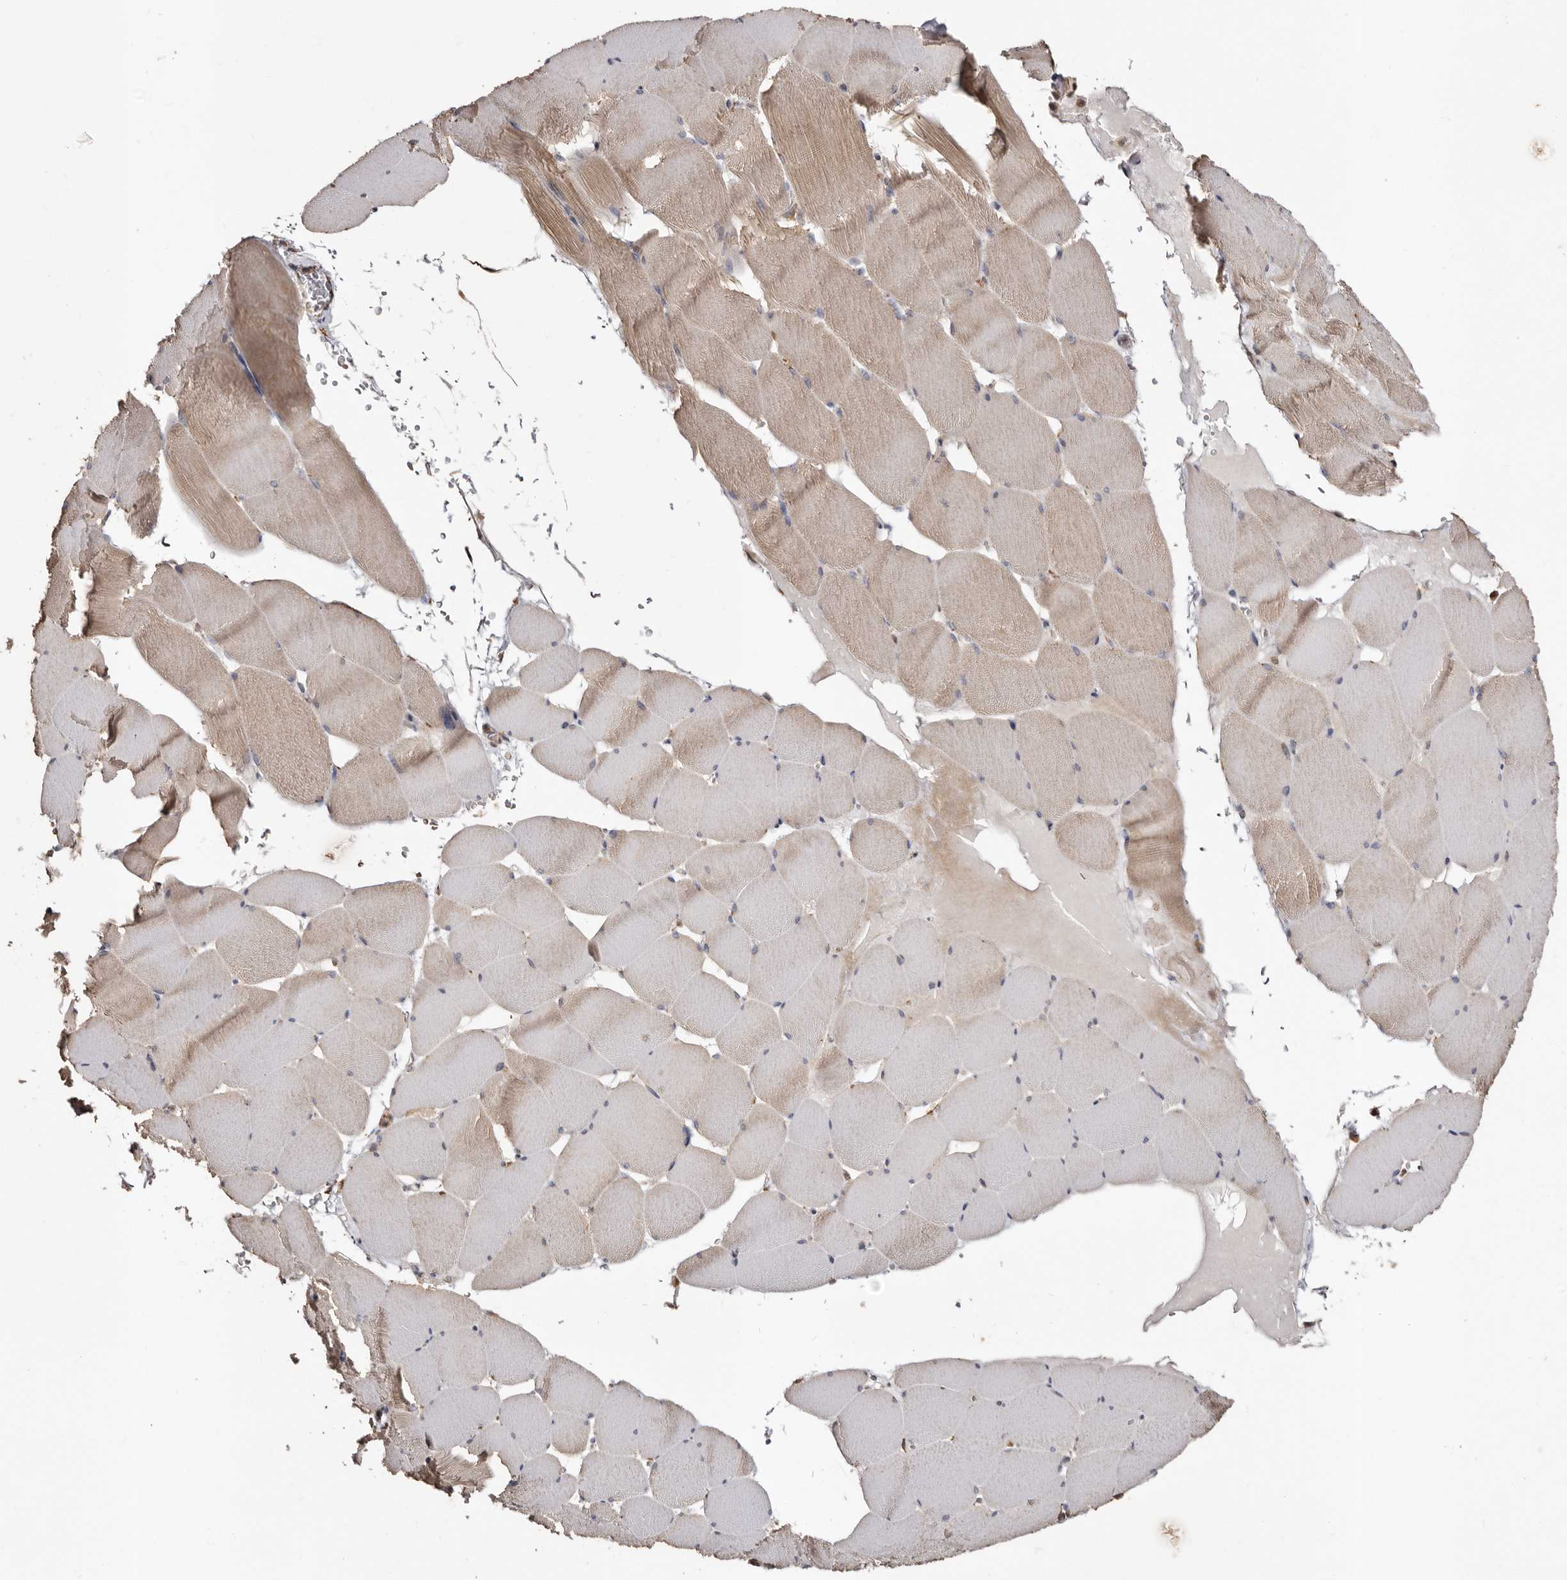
{"staining": {"intensity": "weak", "quantity": "25%-75%", "location": "cytoplasmic/membranous"}, "tissue": "skeletal muscle", "cell_type": "Myocytes", "image_type": "normal", "snomed": [{"axis": "morphology", "description": "Normal tissue, NOS"}, {"axis": "topography", "description": "Skeletal muscle"}], "caption": "The immunohistochemical stain highlights weak cytoplasmic/membranous staining in myocytes of normal skeletal muscle.", "gene": "MACC1", "patient": {"sex": "male", "age": 62}}